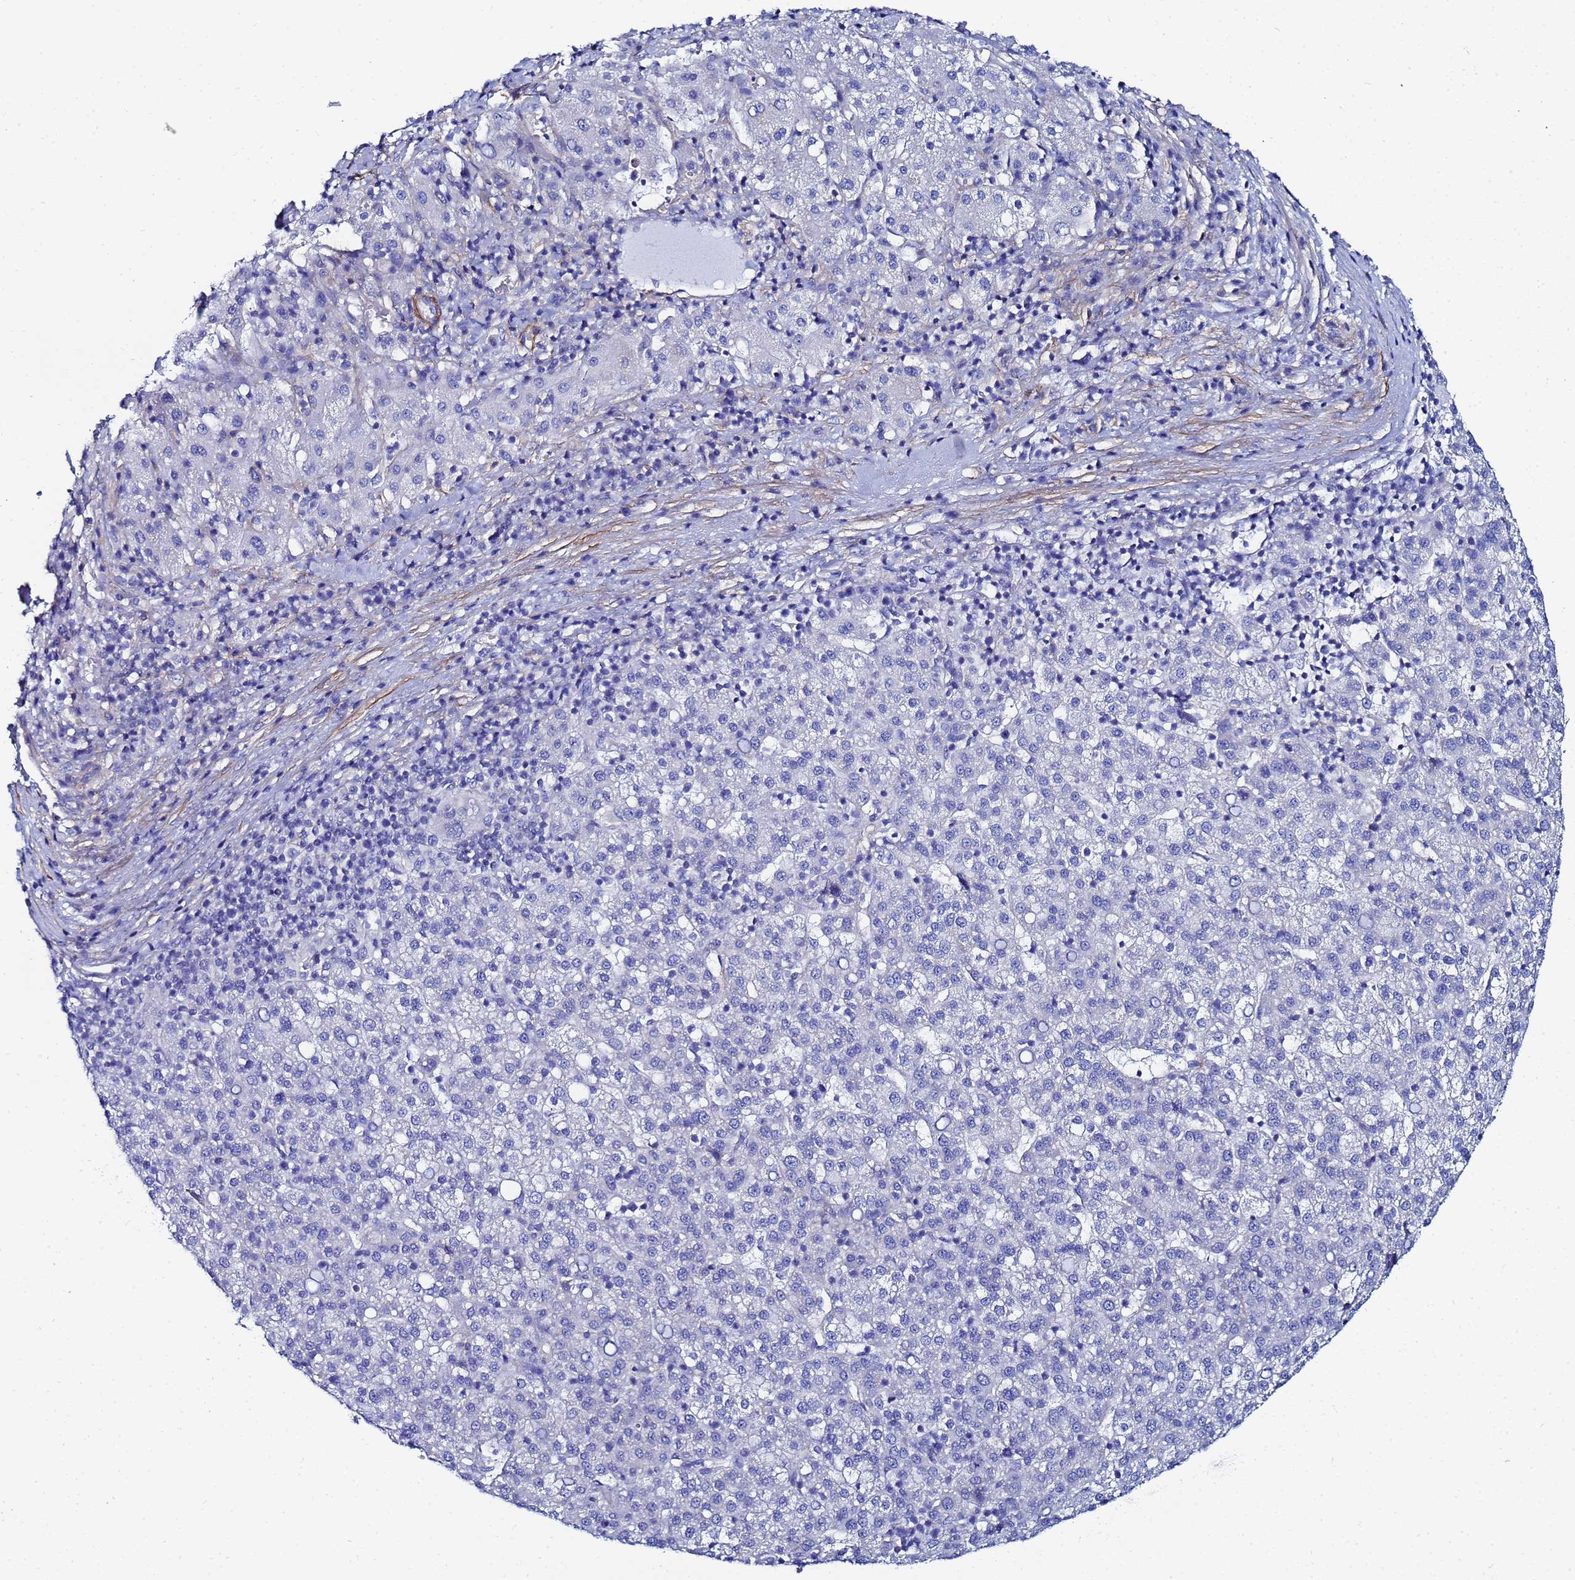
{"staining": {"intensity": "negative", "quantity": "none", "location": "none"}, "tissue": "liver cancer", "cell_type": "Tumor cells", "image_type": "cancer", "snomed": [{"axis": "morphology", "description": "Carcinoma, Hepatocellular, NOS"}, {"axis": "topography", "description": "Liver"}], "caption": "A histopathology image of human liver cancer (hepatocellular carcinoma) is negative for staining in tumor cells. (DAB immunohistochemistry (IHC) with hematoxylin counter stain).", "gene": "RAB39B", "patient": {"sex": "female", "age": 58}}